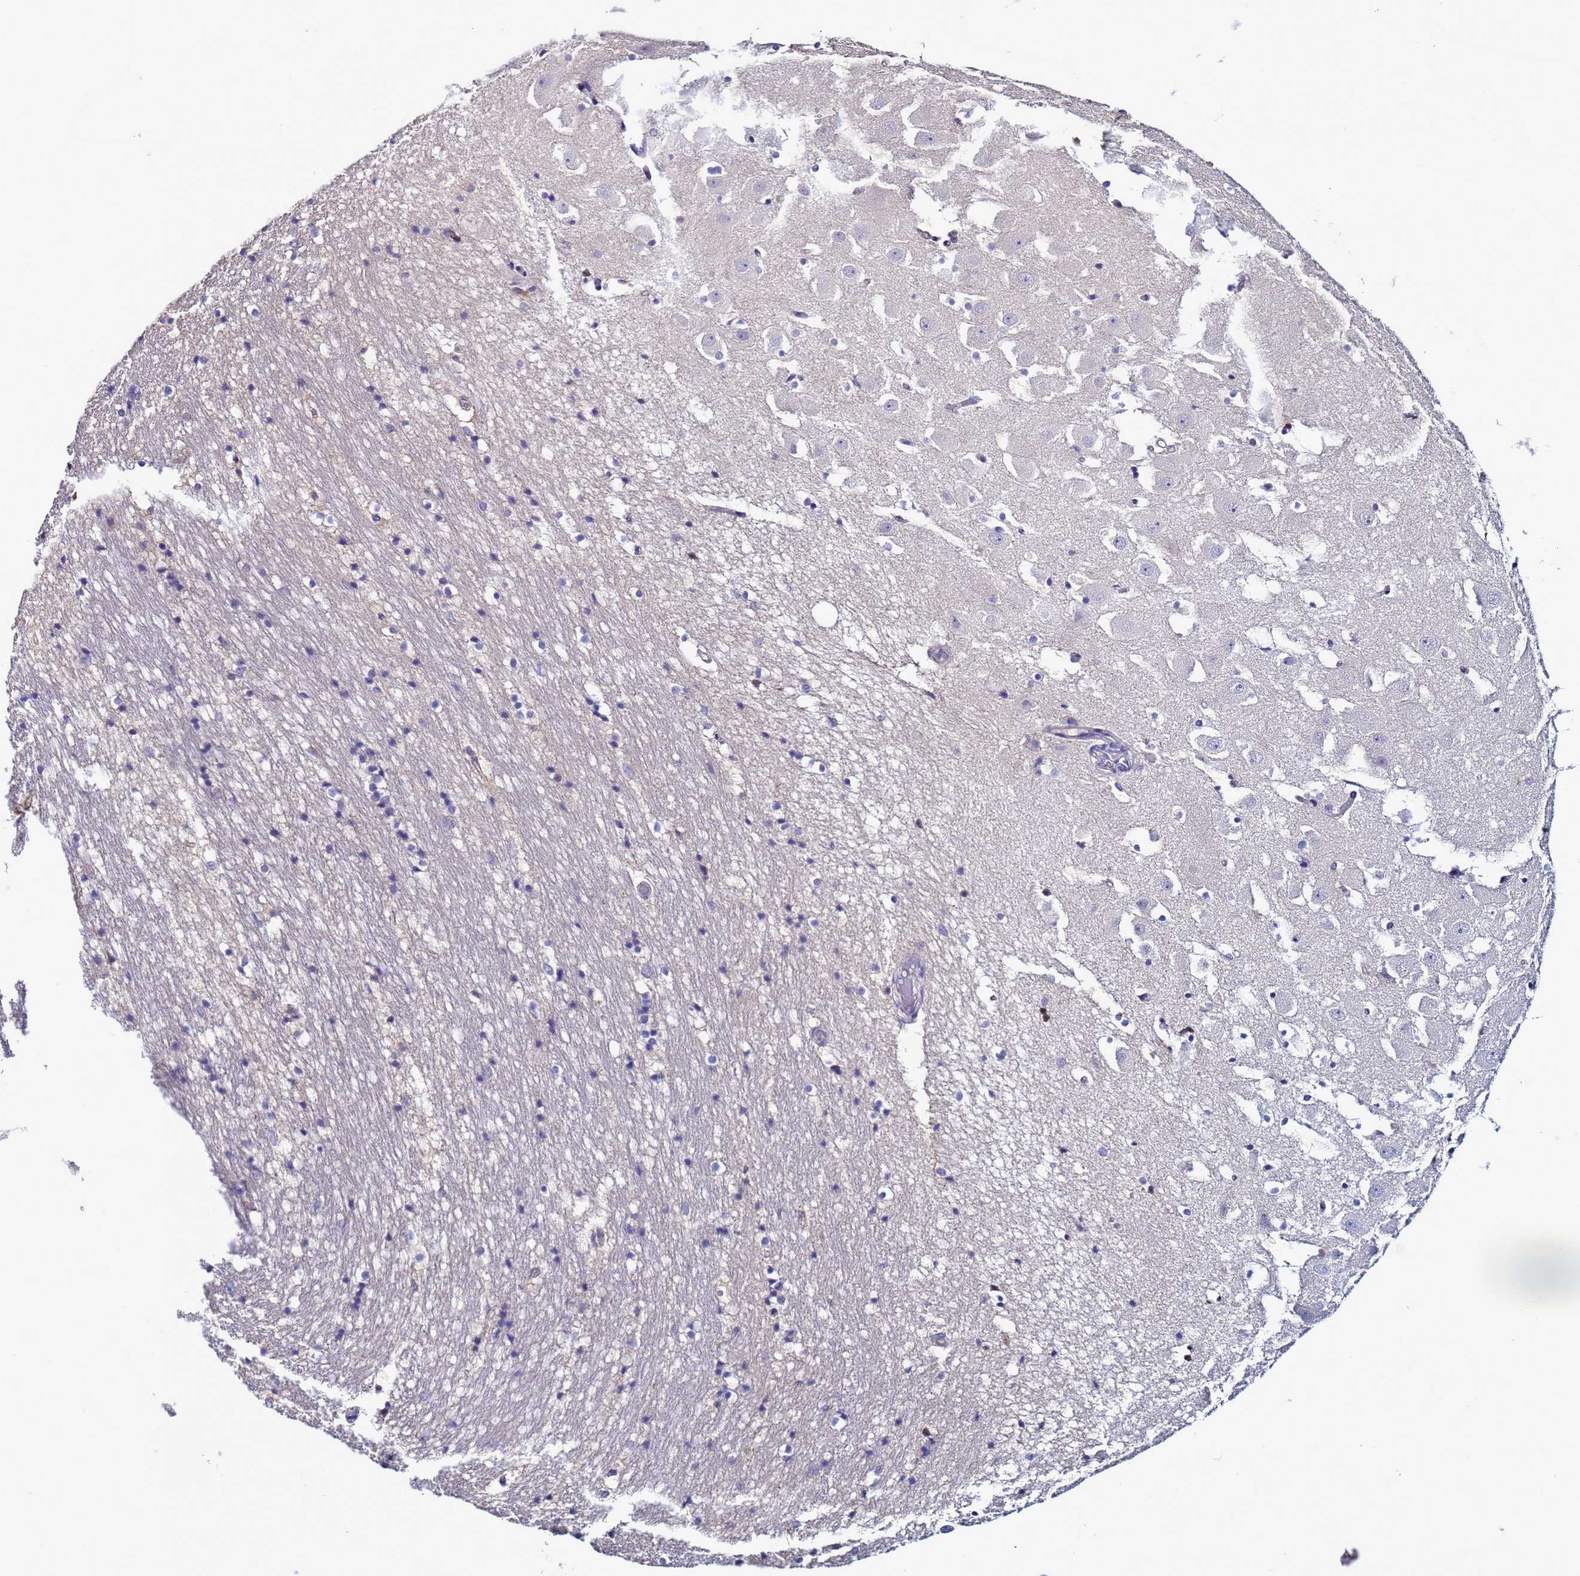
{"staining": {"intensity": "negative", "quantity": "none", "location": "none"}, "tissue": "hippocampus", "cell_type": "Glial cells", "image_type": "normal", "snomed": [{"axis": "morphology", "description": "Normal tissue, NOS"}, {"axis": "topography", "description": "Hippocampus"}], "caption": "DAB (3,3'-diaminobenzidine) immunohistochemical staining of normal hippocampus displays no significant expression in glial cells. (Brightfield microscopy of DAB immunohistochemistry (IHC) at high magnification).", "gene": "ELMOD2", "patient": {"sex": "female", "age": 52}}